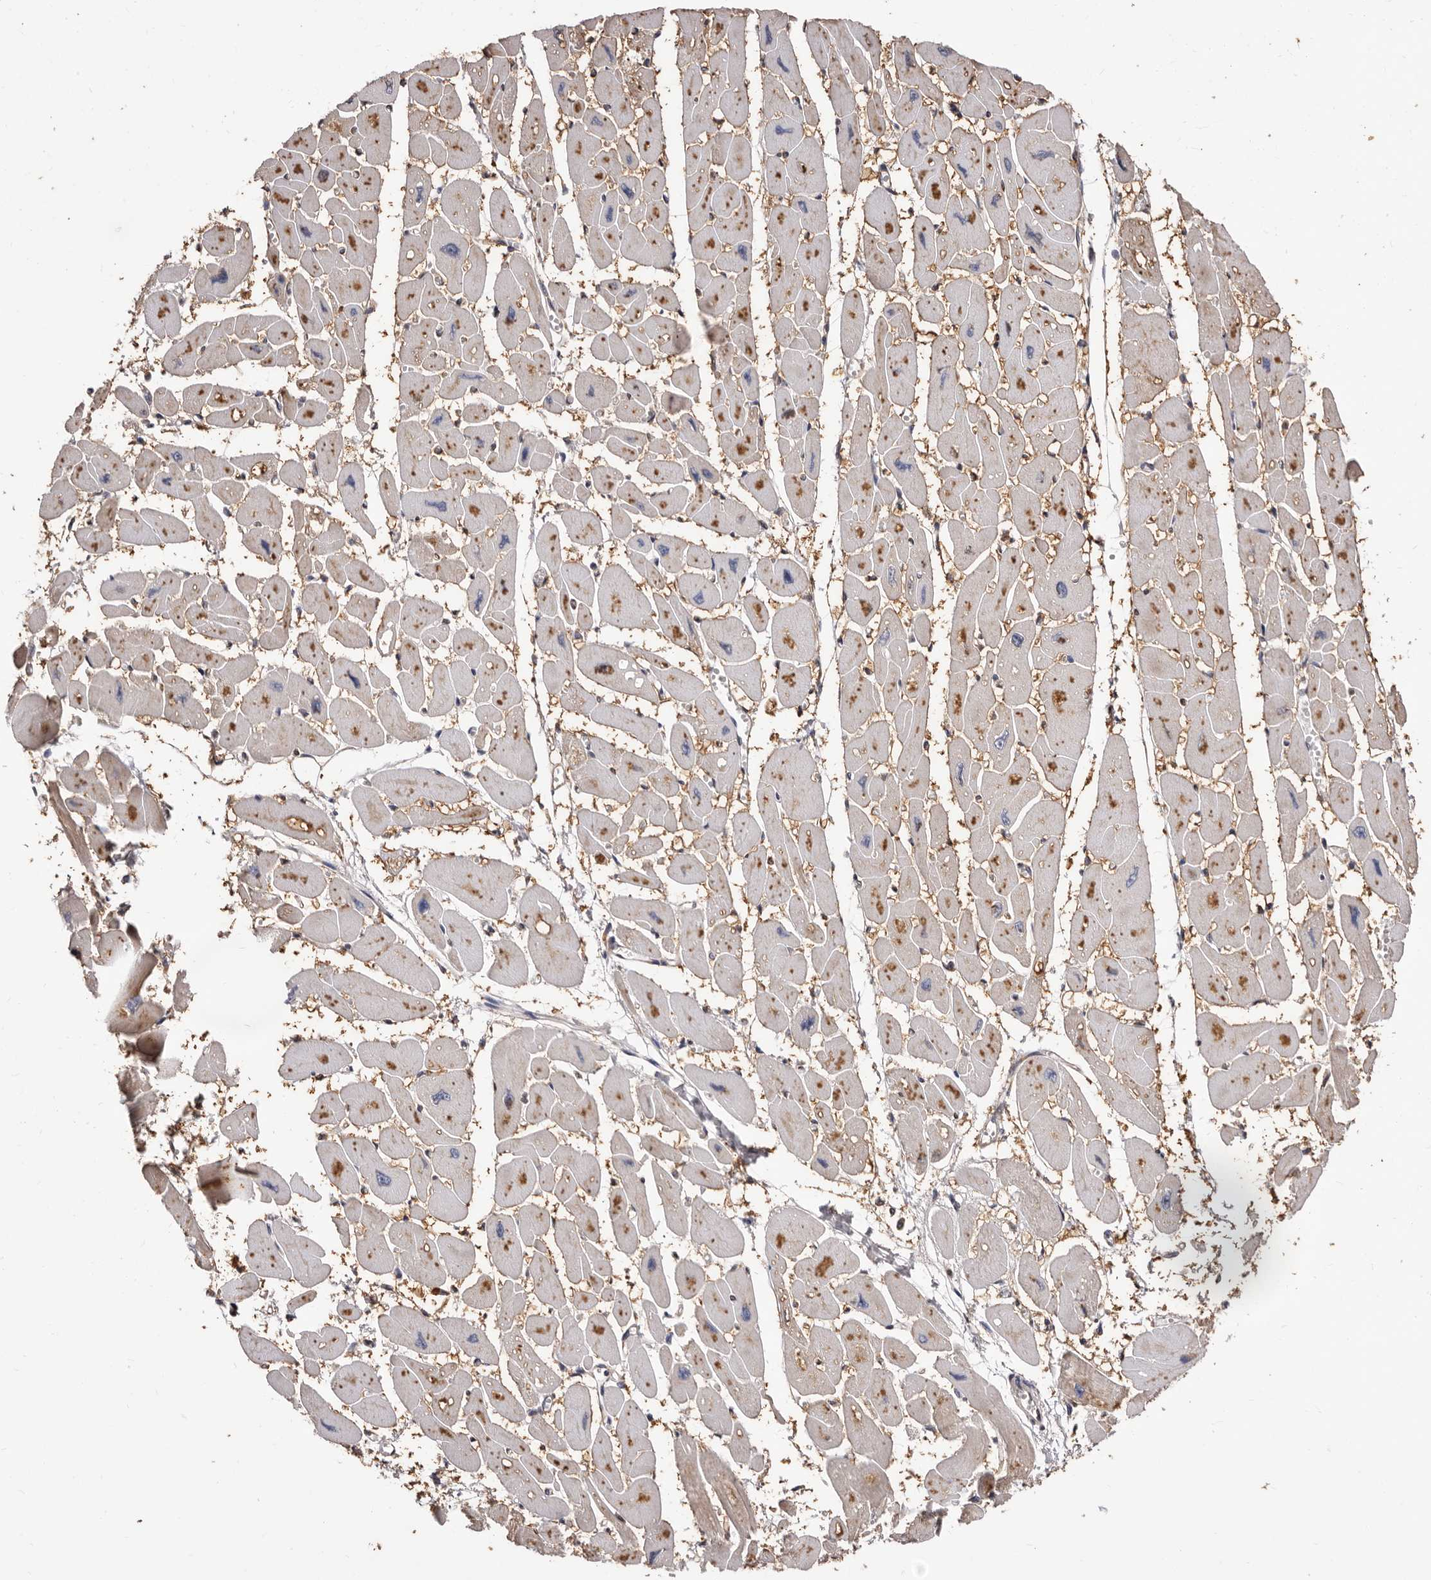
{"staining": {"intensity": "moderate", "quantity": ">75%", "location": "cytoplasmic/membranous"}, "tissue": "heart muscle", "cell_type": "Cardiomyocytes", "image_type": "normal", "snomed": [{"axis": "morphology", "description": "Normal tissue, NOS"}, {"axis": "topography", "description": "Heart"}], "caption": "About >75% of cardiomyocytes in normal heart muscle show moderate cytoplasmic/membranous protein staining as visualized by brown immunohistochemical staining.", "gene": "COQ8B", "patient": {"sex": "female", "age": 54}}